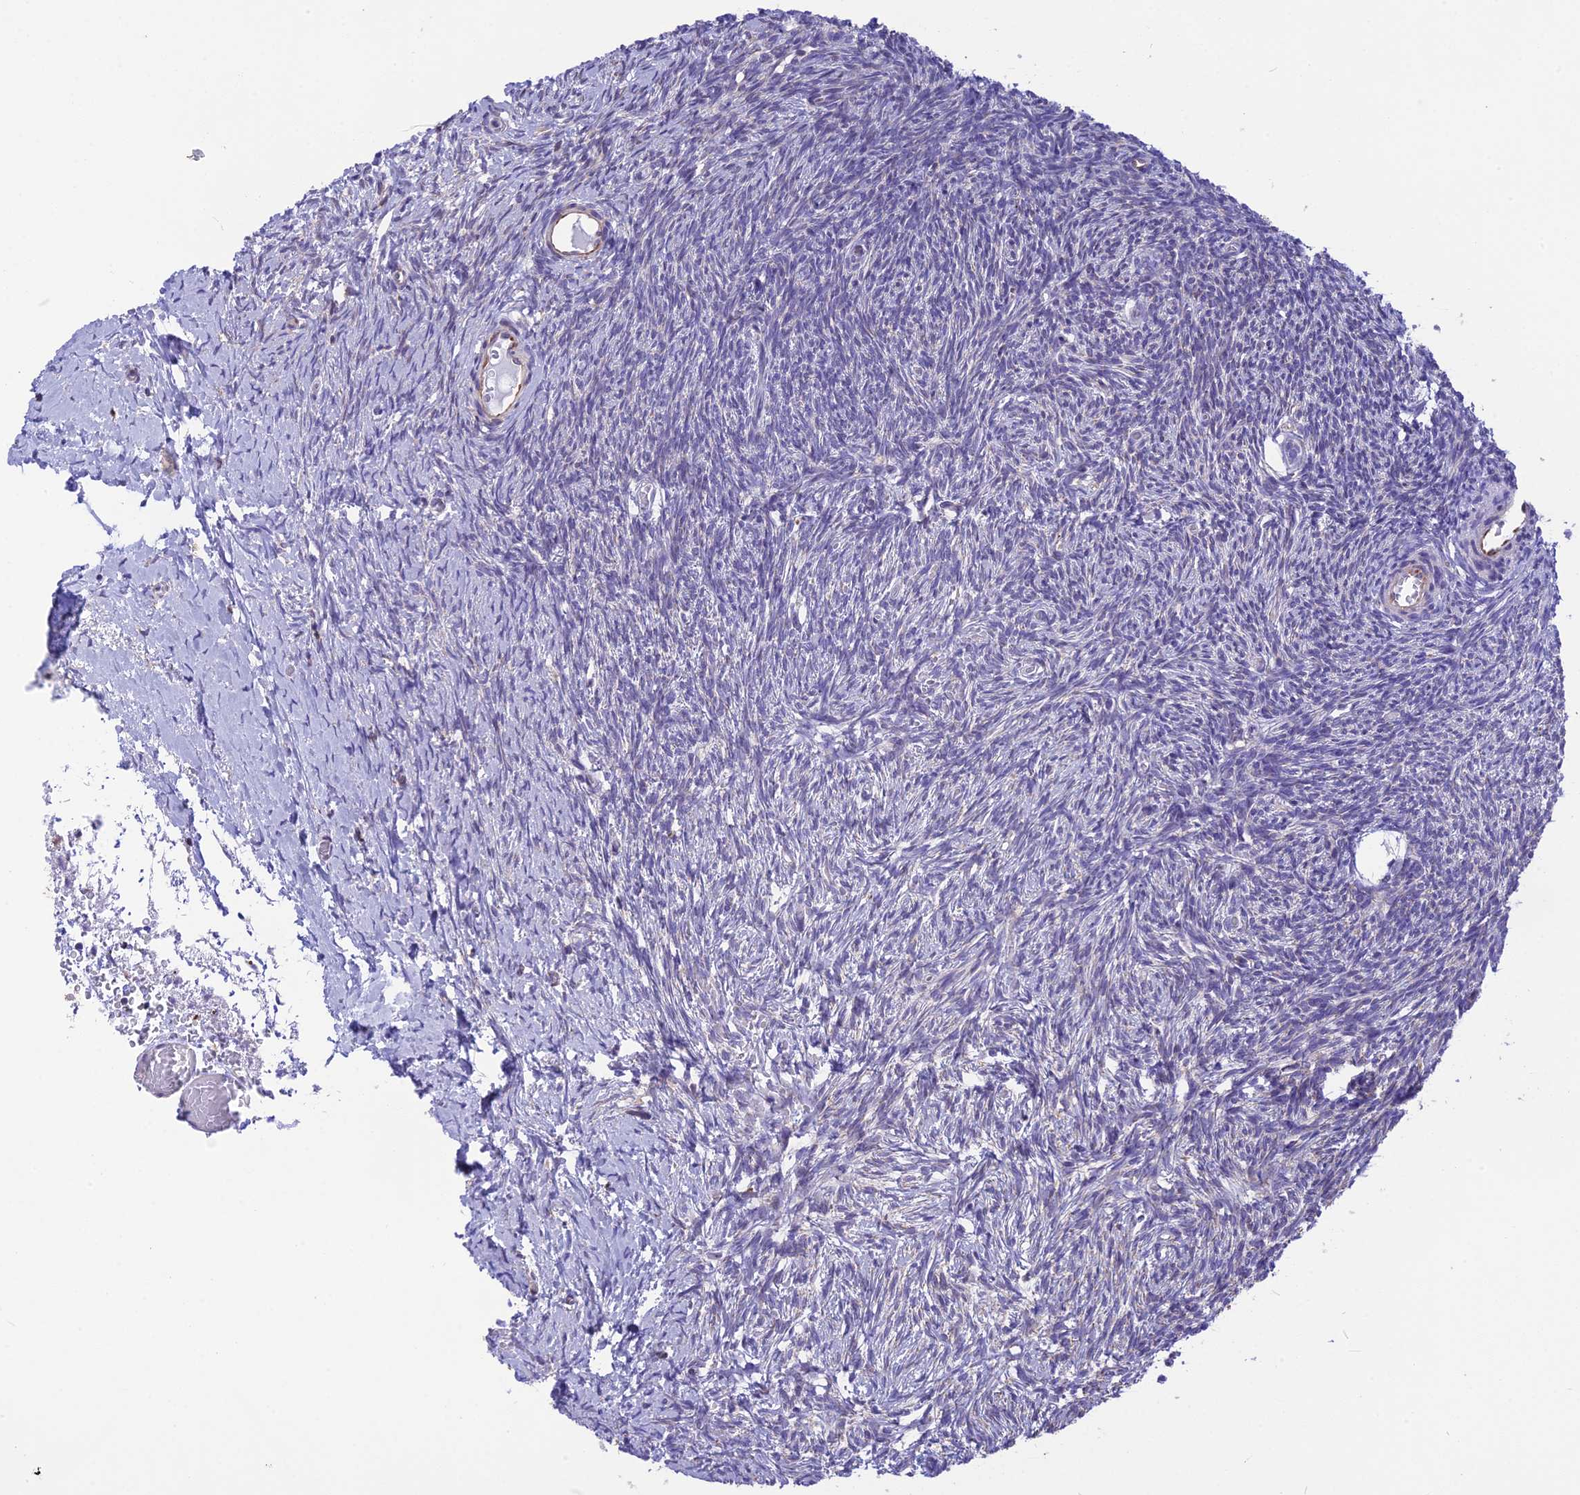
{"staining": {"intensity": "negative", "quantity": "none", "location": "none"}, "tissue": "ovary", "cell_type": "Ovarian stroma cells", "image_type": "normal", "snomed": [{"axis": "morphology", "description": "Normal tissue, NOS"}, {"axis": "topography", "description": "Ovary"}], "caption": "The micrograph demonstrates no staining of ovarian stroma cells in unremarkable ovary. (DAB (3,3'-diaminobenzidine) IHC, high magnification).", "gene": "DOC2B", "patient": {"sex": "female", "age": 39}}